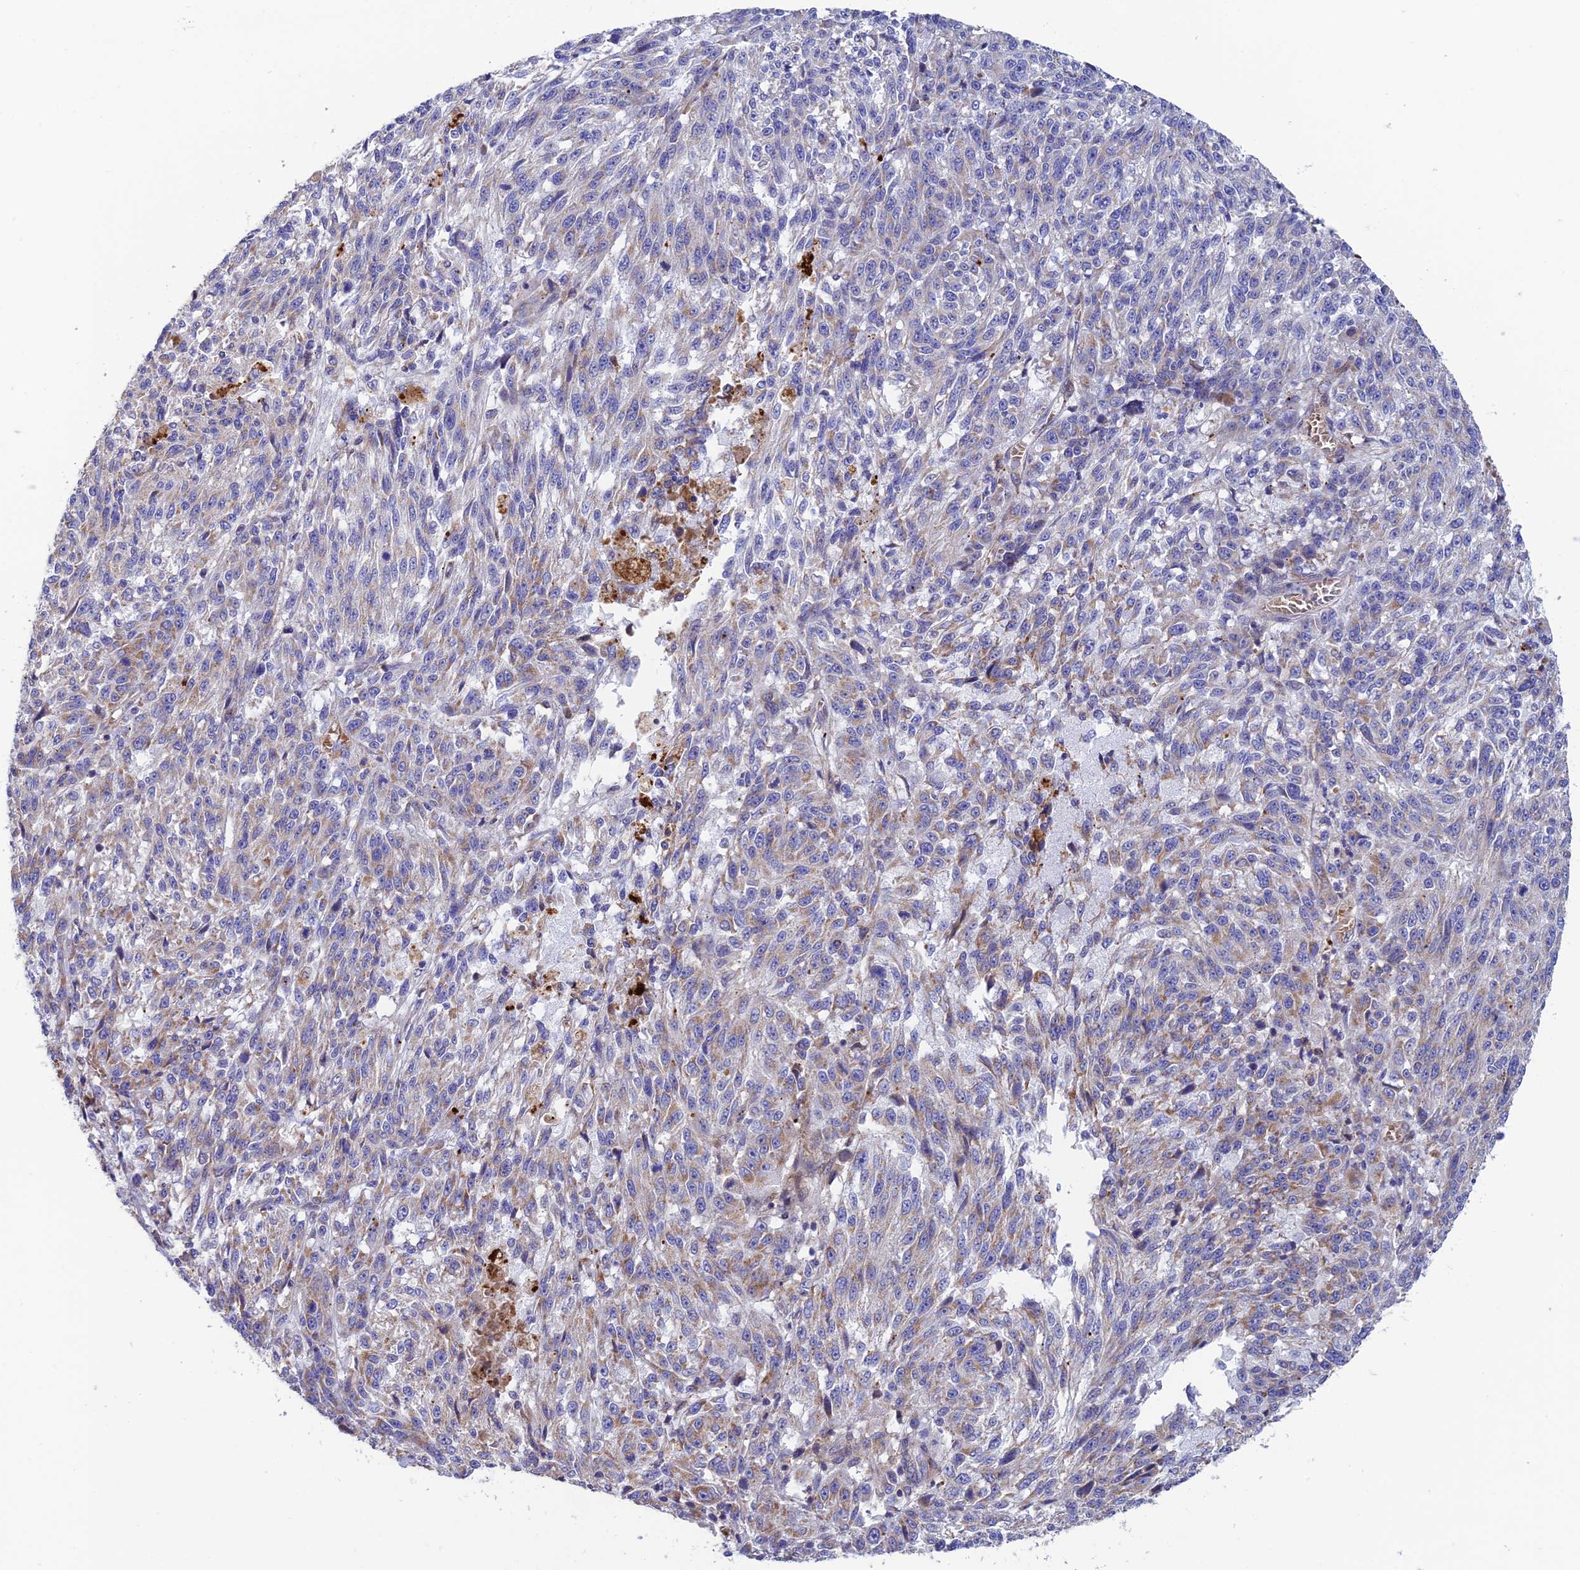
{"staining": {"intensity": "moderate", "quantity": "<25%", "location": "cytoplasmic/membranous"}, "tissue": "melanoma", "cell_type": "Tumor cells", "image_type": "cancer", "snomed": [{"axis": "morphology", "description": "Malignant melanoma, NOS"}, {"axis": "topography", "description": "Skin"}], "caption": "Melanoma tissue exhibits moderate cytoplasmic/membranous staining in approximately <25% of tumor cells, visualized by immunohistochemistry.", "gene": "CSPG4", "patient": {"sex": "male", "age": 53}}